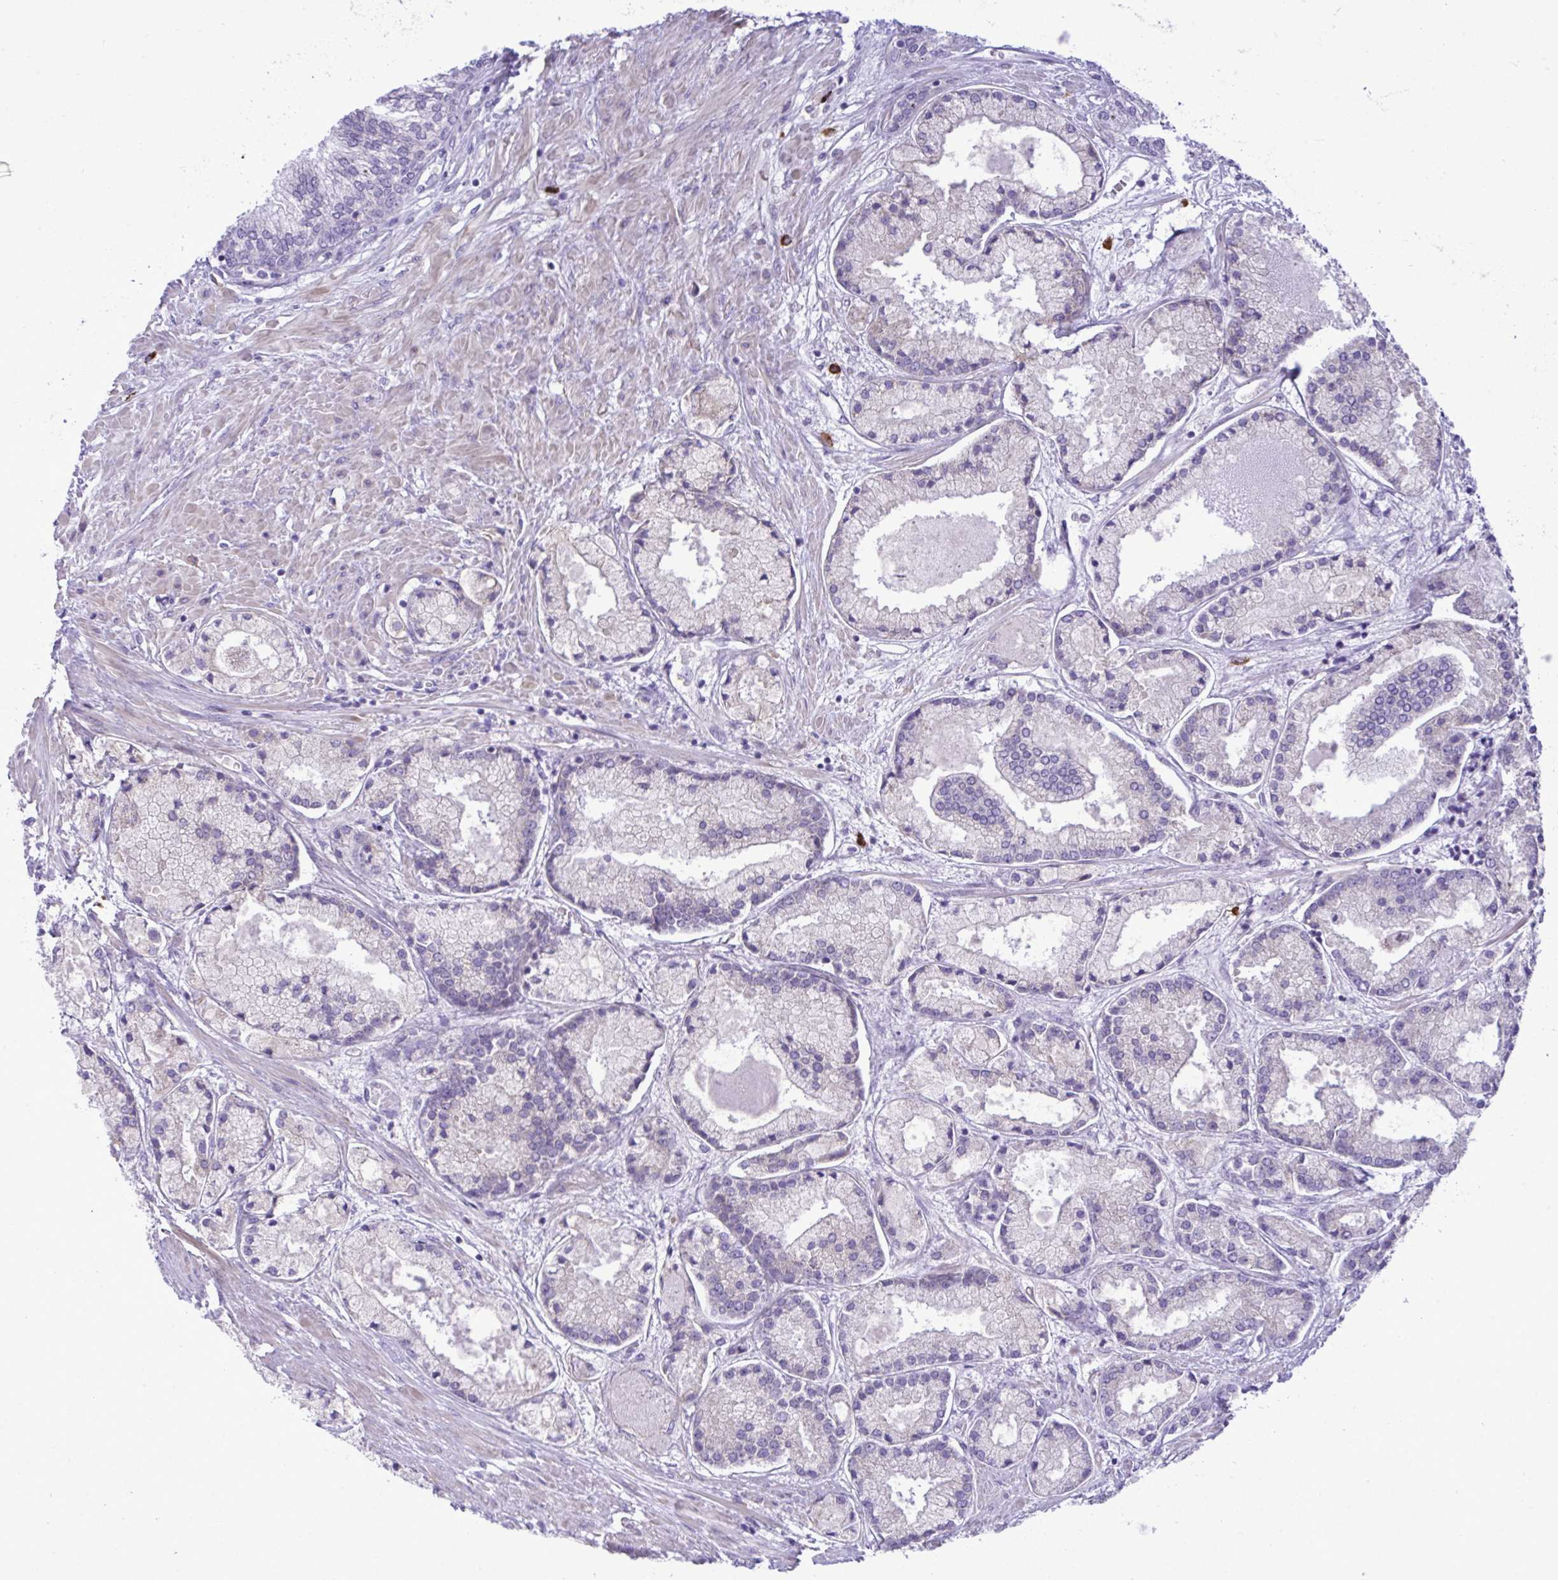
{"staining": {"intensity": "negative", "quantity": "none", "location": "none"}, "tissue": "prostate cancer", "cell_type": "Tumor cells", "image_type": "cancer", "snomed": [{"axis": "morphology", "description": "Adenocarcinoma, High grade"}, {"axis": "topography", "description": "Prostate"}], "caption": "An immunohistochemistry (IHC) micrograph of high-grade adenocarcinoma (prostate) is shown. There is no staining in tumor cells of high-grade adenocarcinoma (prostate).", "gene": "SPAG1", "patient": {"sex": "male", "age": 67}}